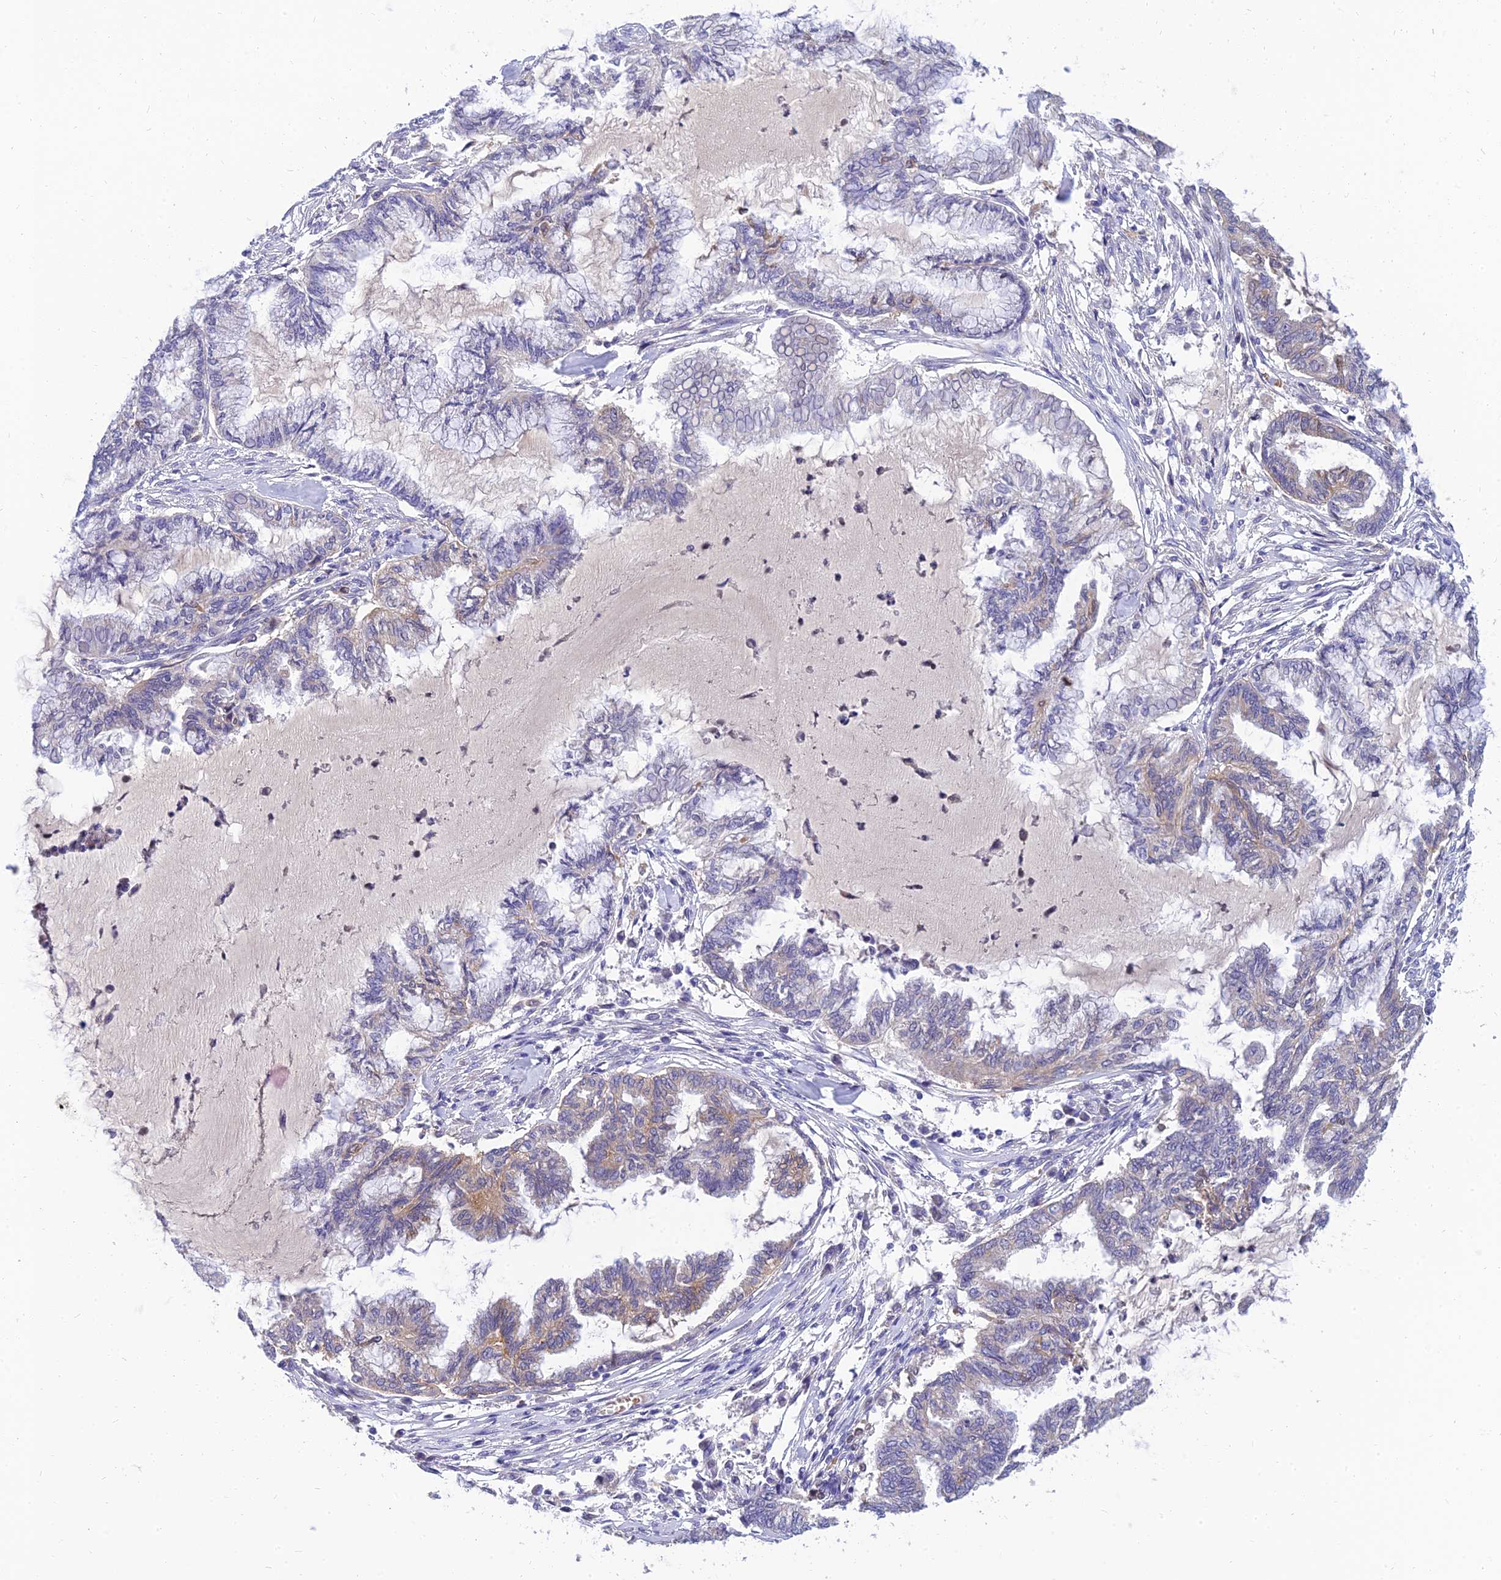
{"staining": {"intensity": "weak", "quantity": "<25%", "location": "cytoplasmic/membranous"}, "tissue": "endometrial cancer", "cell_type": "Tumor cells", "image_type": "cancer", "snomed": [{"axis": "morphology", "description": "Adenocarcinoma, NOS"}, {"axis": "topography", "description": "Endometrium"}], "caption": "Image shows no protein positivity in tumor cells of endometrial cancer (adenocarcinoma) tissue. The staining was performed using DAB (3,3'-diaminobenzidine) to visualize the protein expression in brown, while the nuclei were stained in blue with hematoxylin (Magnification: 20x).", "gene": "ANKS4B", "patient": {"sex": "female", "age": 86}}